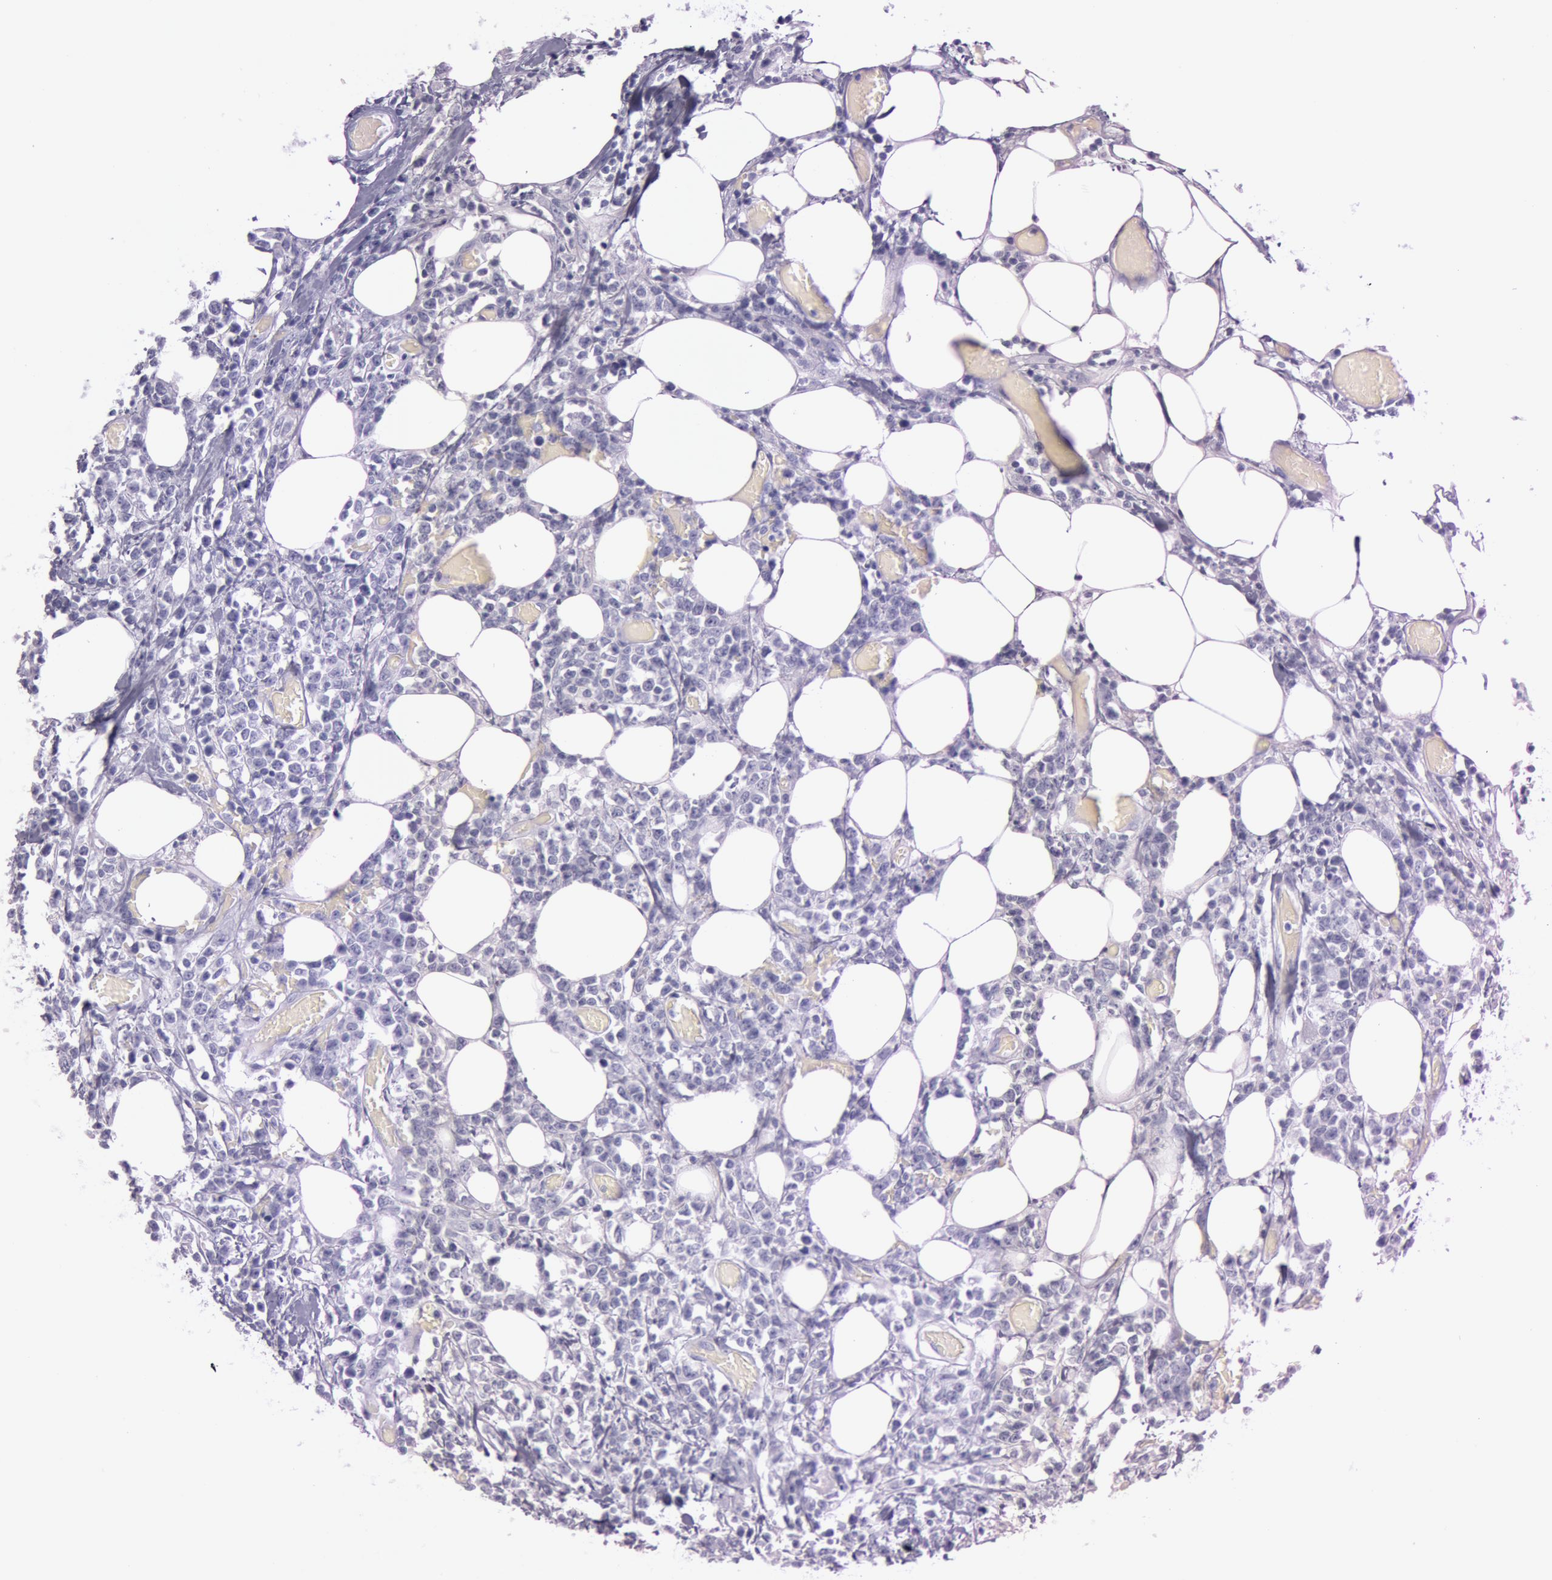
{"staining": {"intensity": "negative", "quantity": "none", "location": "none"}, "tissue": "lymphoma", "cell_type": "Tumor cells", "image_type": "cancer", "snomed": [{"axis": "morphology", "description": "Malignant lymphoma, non-Hodgkin's type, High grade"}, {"axis": "topography", "description": "Colon"}], "caption": "A micrograph of lymphoma stained for a protein exhibits no brown staining in tumor cells.", "gene": "S100A7", "patient": {"sex": "male", "age": 82}}